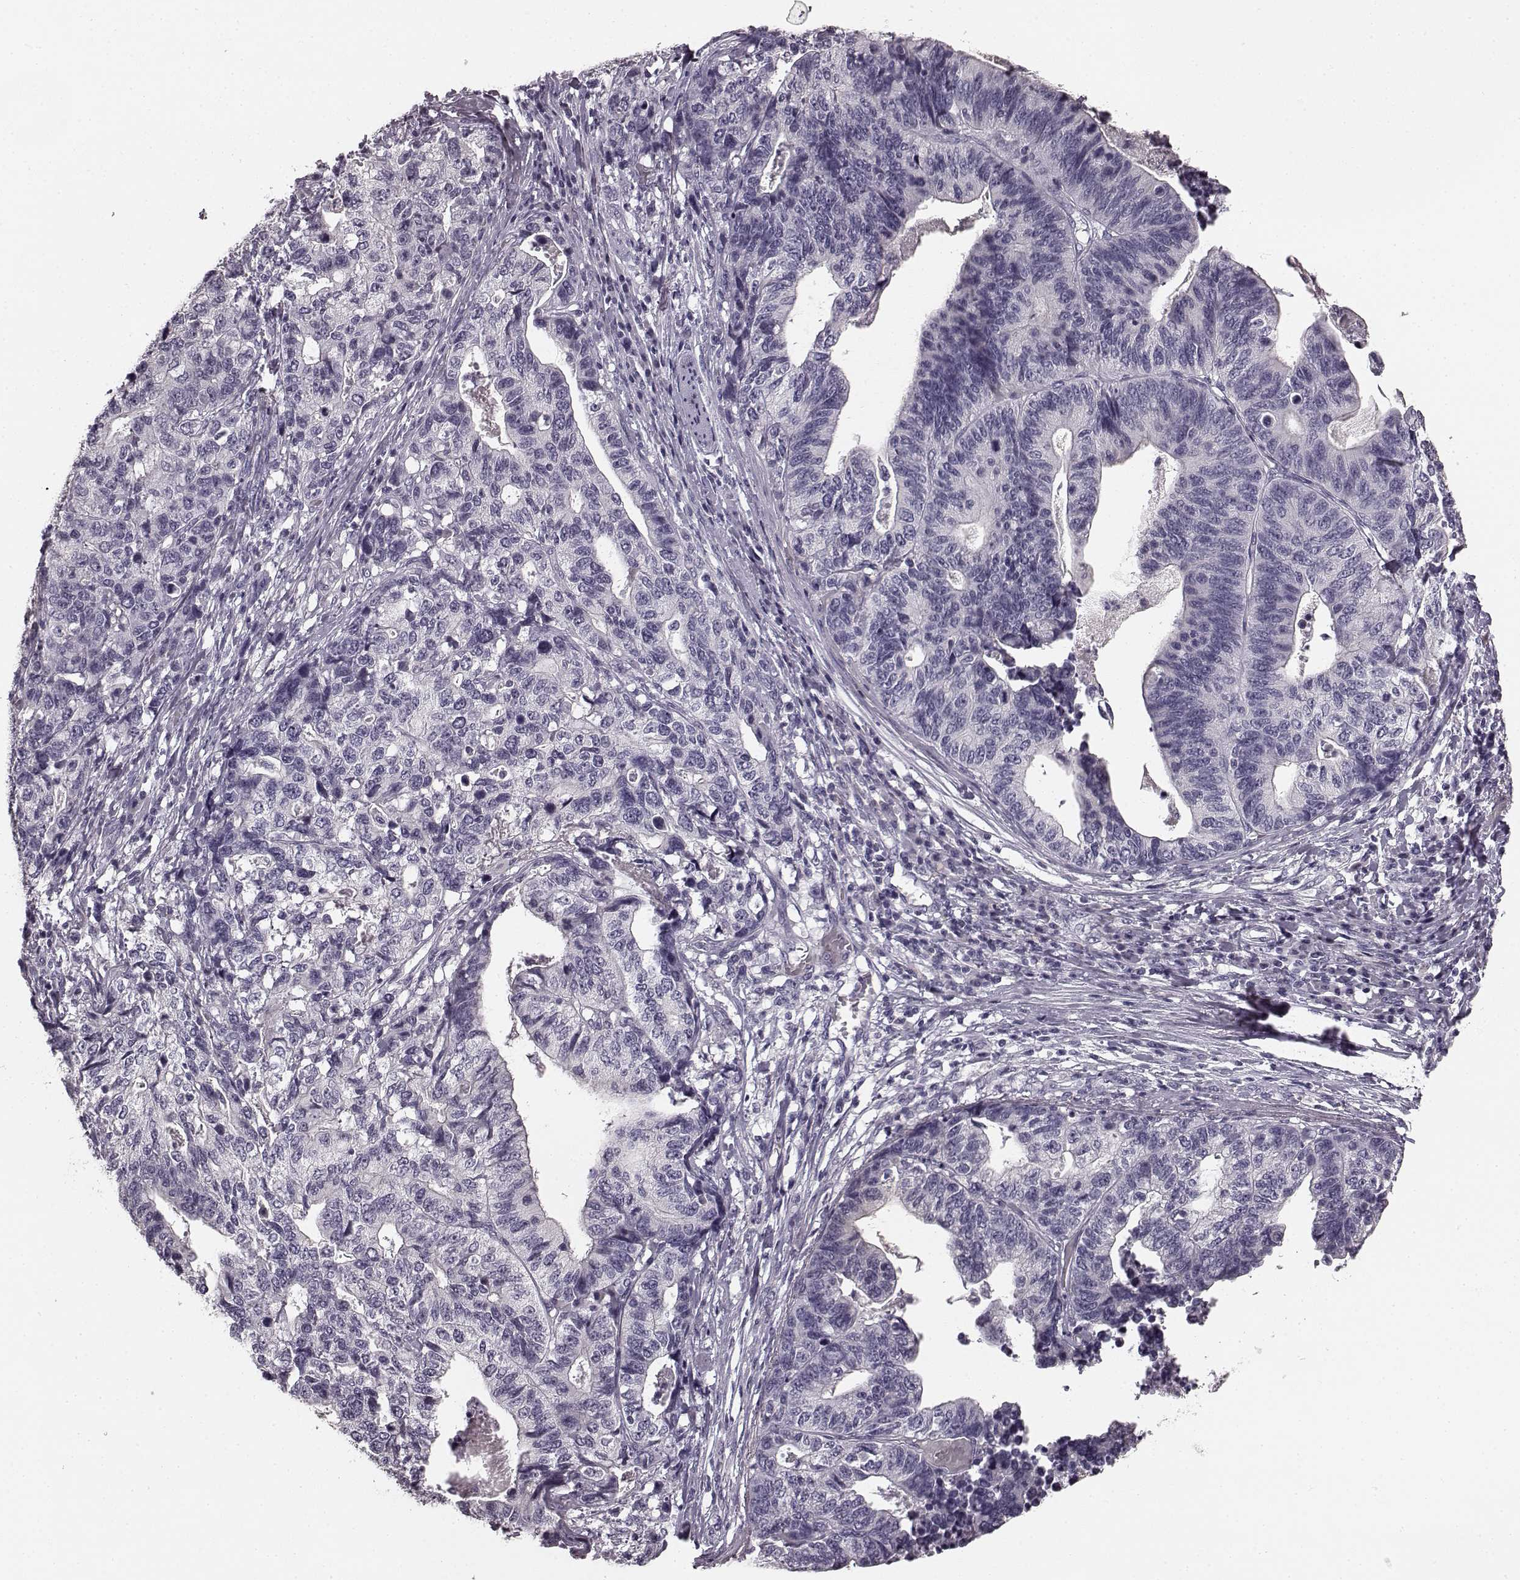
{"staining": {"intensity": "negative", "quantity": "none", "location": "none"}, "tissue": "stomach cancer", "cell_type": "Tumor cells", "image_type": "cancer", "snomed": [{"axis": "morphology", "description": "Adenocarcinoma, NOS"}, {"axis": "topography", "description": "Stomach, upper"}], "caption": "The image demonstrates no staining of tumor cells in adenocarcinoma (stomach). Nuclei are stained in blue.", "gene": "RIT2", "patient": {"sex": "female", "age": 67}}